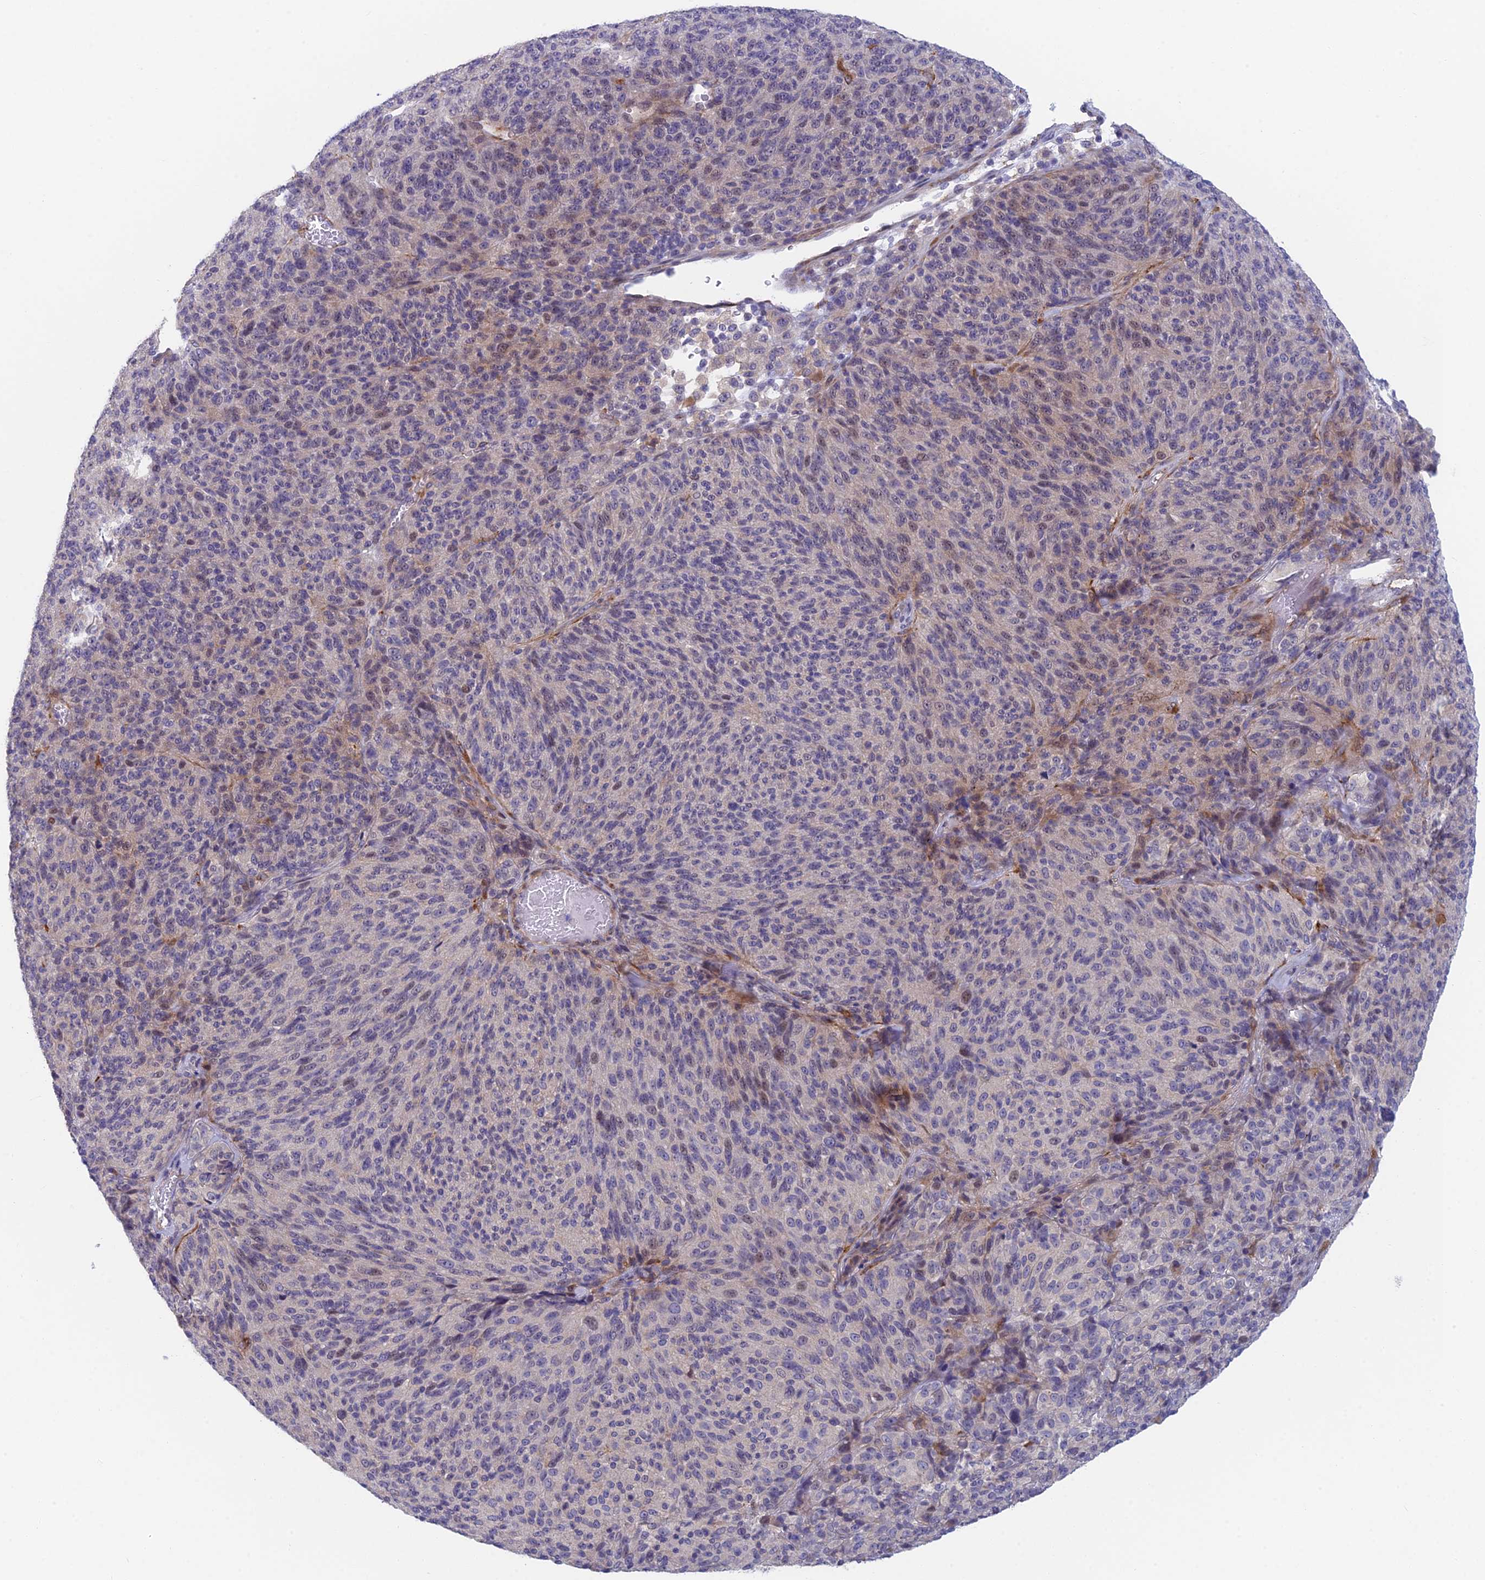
{"staining": {"intensity": "negative", "quantity": "none", "location": "none"}, "tissue": "melanoma", "cell_type": "Tumor cells", "image_type": "cancer", "snomed": [{"axis": "morphology", "description": "Malignant melanoma, Metastatic site"}, {"axis": "topography", "description": "Brain"}], "caption": "DAB (3,3'-diaminobenzidine) immunohistochemical staining of human melanoma reveals no significant expression in tumor cells.", "gene": "PPP1R26", "patient": {"sex": "female", "age": 56}}